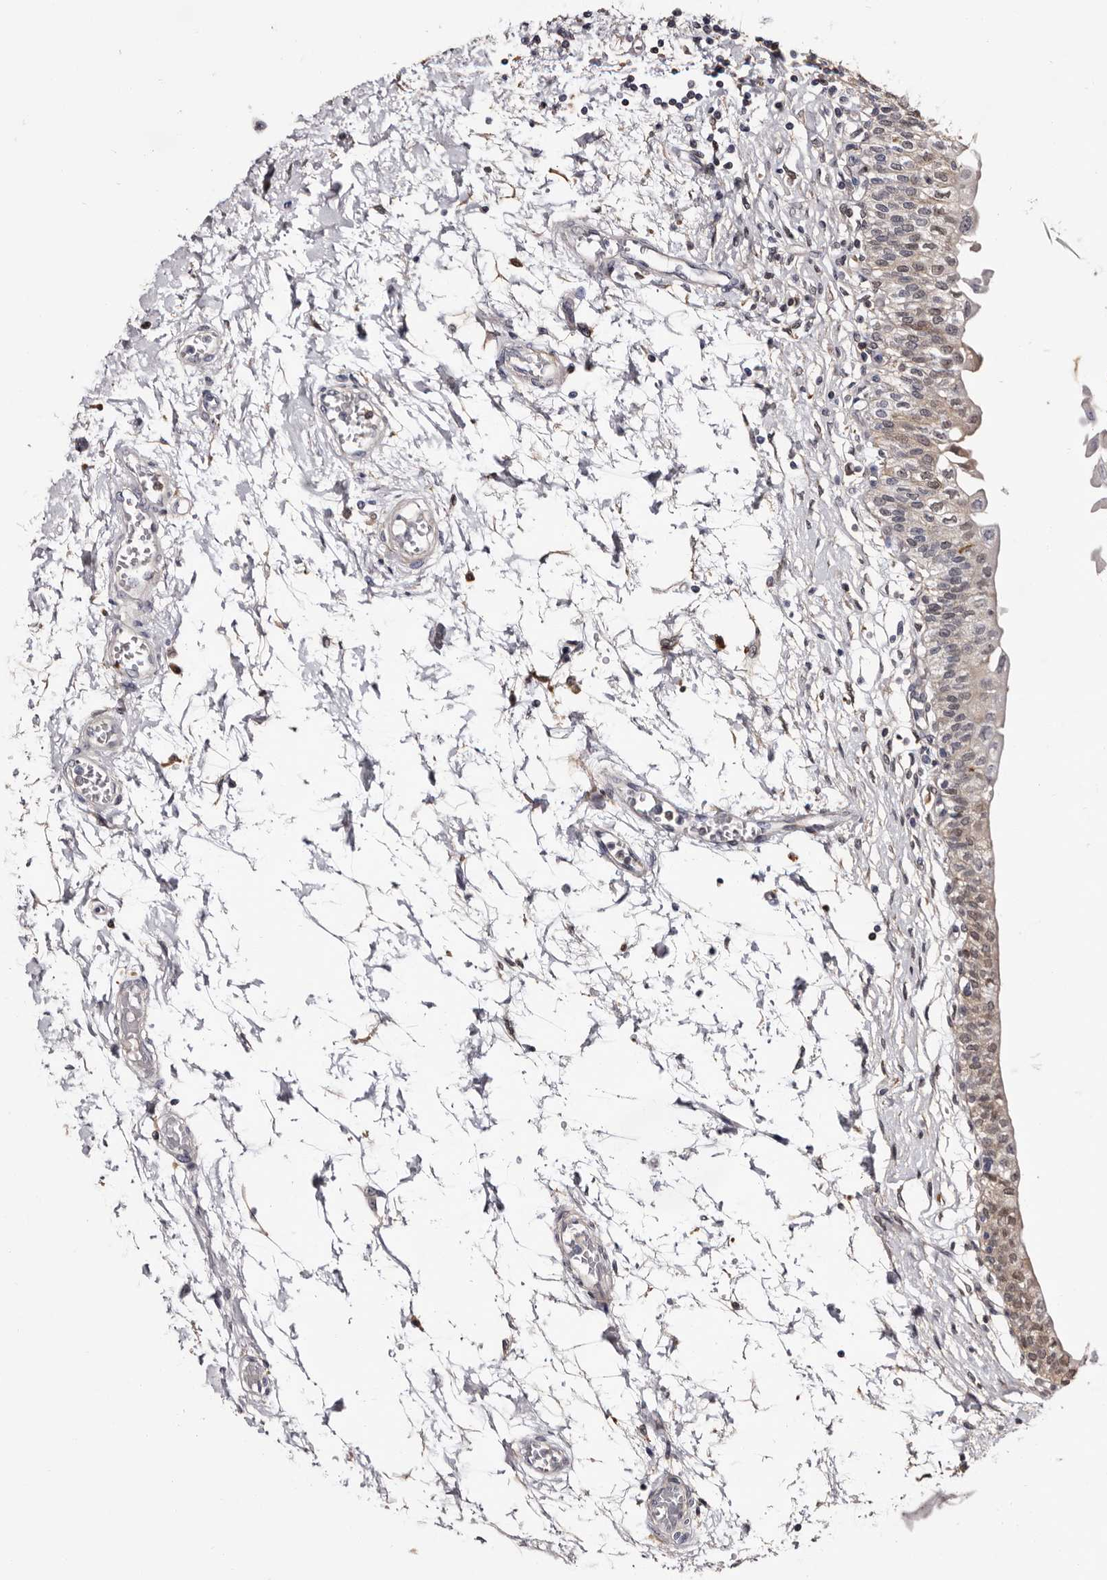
{"staining": {"intensity": "weak", "quantity": ">75%", "location": "cytoplasmic/membranous"}, "tissue": "urinary bladder", "cell_type": "Urothelial cells", "image_type": "normal", "snomed": [{"axis": "morphology", "description": "Normal tissue, NOS"}, {"axis": "topography", "description": "Urinary bladder"}], "caption": "Protein expression analysis of unremarkable human urinary bladder reveals weak cytoplasmic/membranous expression in approximately >75% of urothelial cells.", "gene": "DNPH1", "patient": {"sex": "male", "age": 55}}